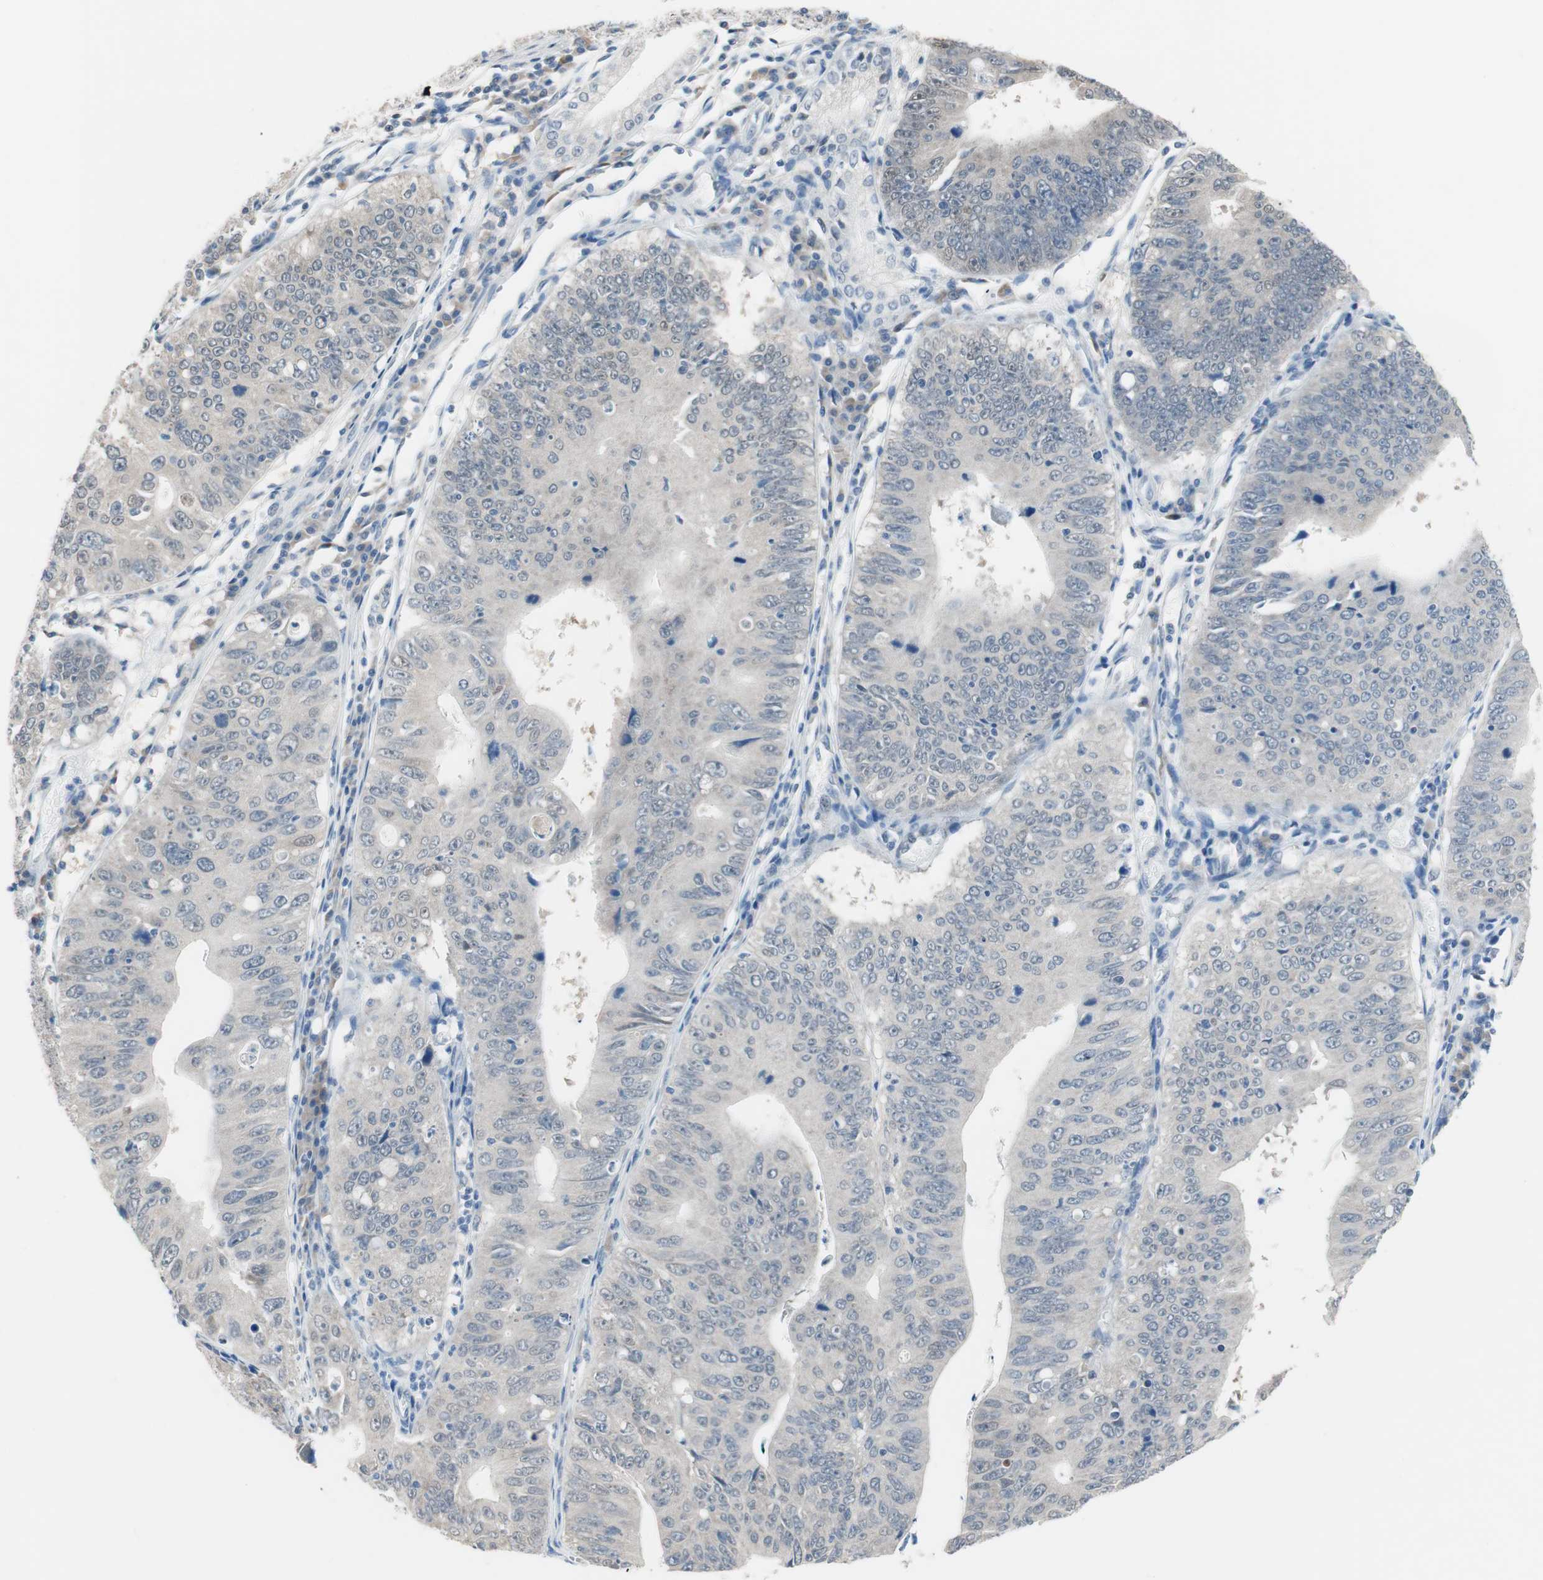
{"staining": {"intensity": "weak", "quantity": "<25%", "location": "cytoplasmic/membranous"}, "tissue": "stomach cancer", "cell_type": "Tumor cells", "image_type": "cancer", "snomed": [{"axis": "morphology", "description": "Adenocarcinoma, NOS"}, {"axis": "topography", "description": "Stomach"}], "caption": "The histopathology image shows no significant staining in tumor cells of stomach cancer.", "gene": "GRHL1", "patient": {"sex": "male", "age": 59}}